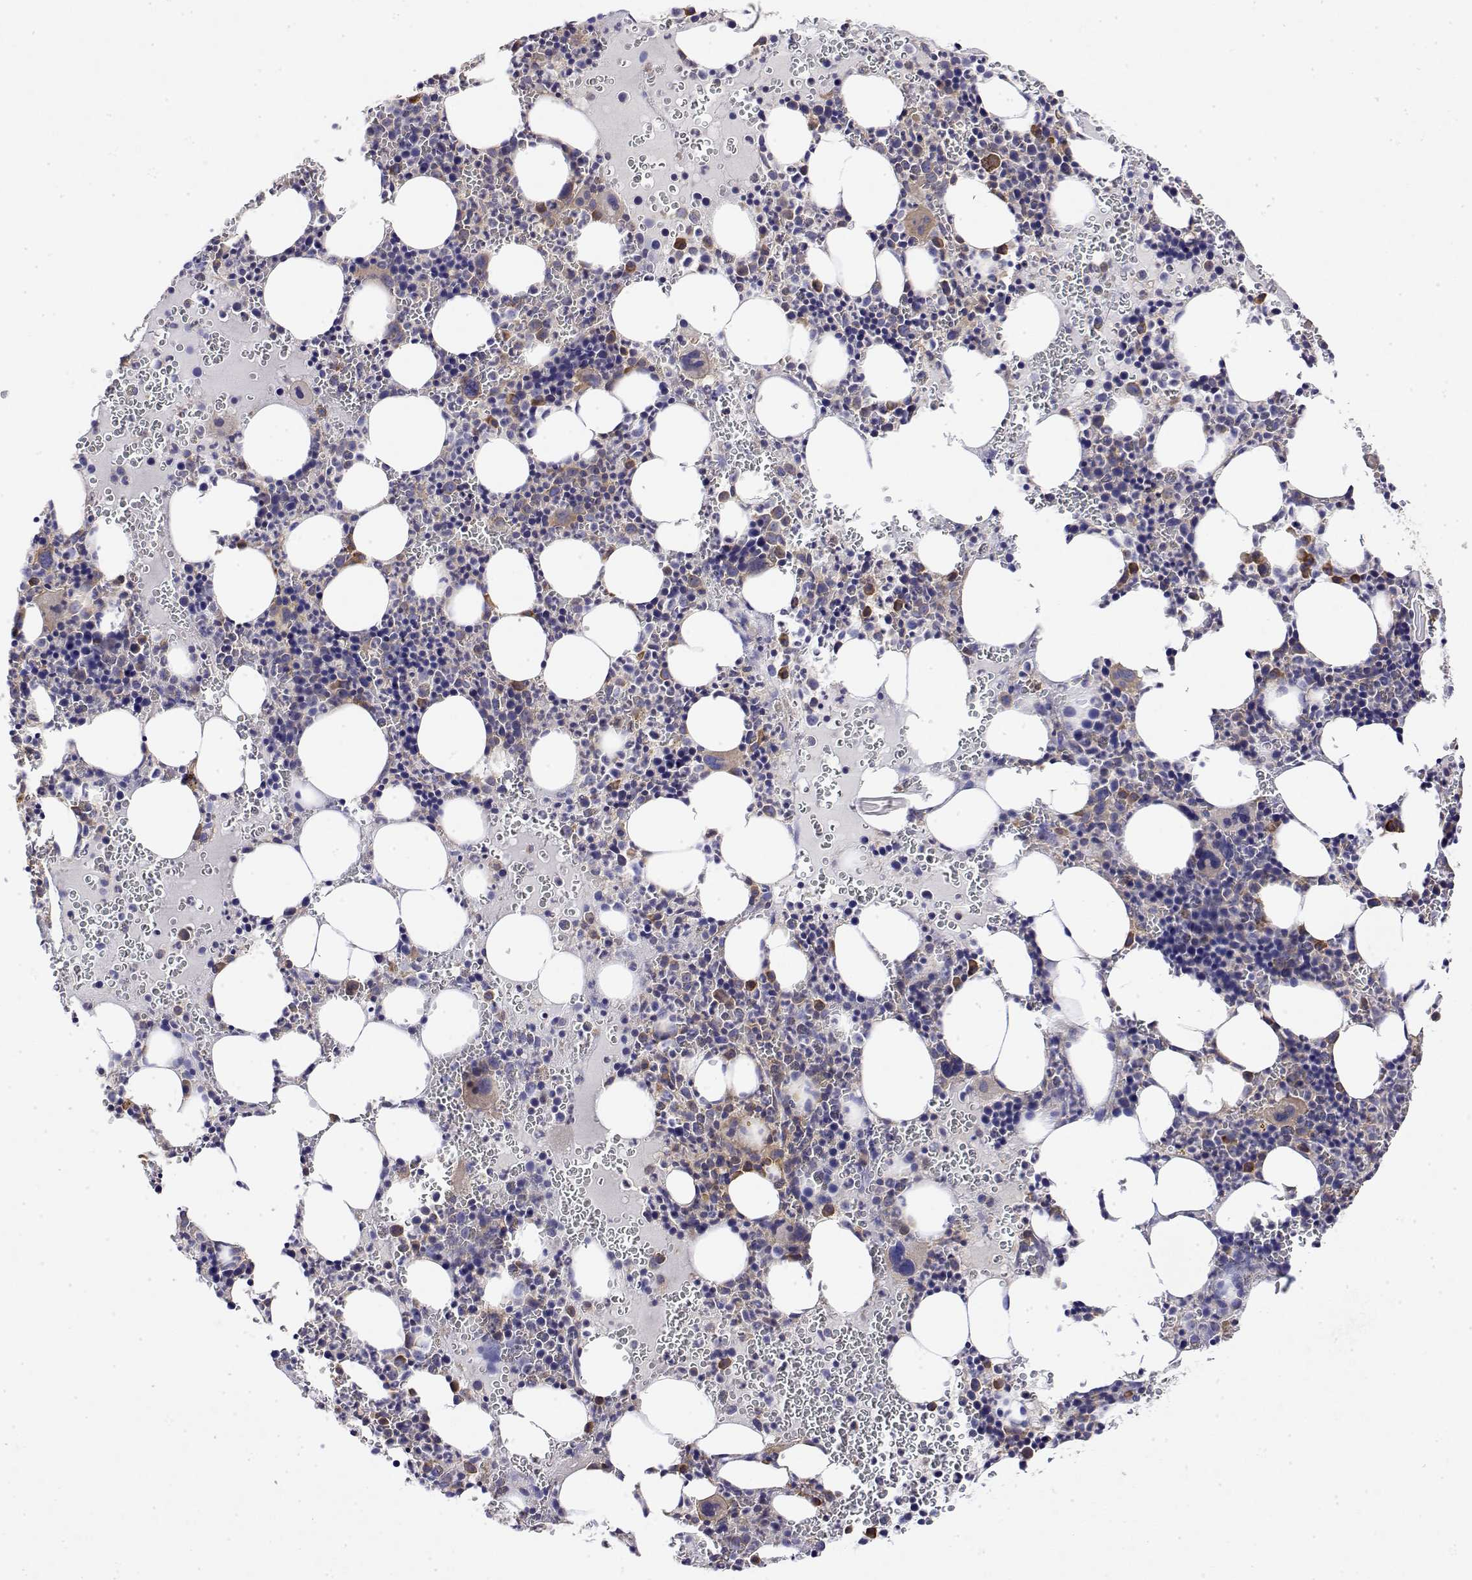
{"staining": {"intensity": "weak", "quantity": "<25%", "location": "cytoplasmic/membranous"}, "tissue": "bone marrow", "cell_type": "Hematopoietic cells", "image_type": "normal", "snomed": [{"axis": "morphology", "description": "Normal tissue, NOS"}, {"axis": "topography", "description": "Bone marrow"}], "caption": "Immunohistochemistry image of benign bone marrow: bone marrow stained with DAB reveals no significant protein expression in hematopoietic cells.", "gene": "EEF1G", "patient": {"sex": "male", "age": 63}}